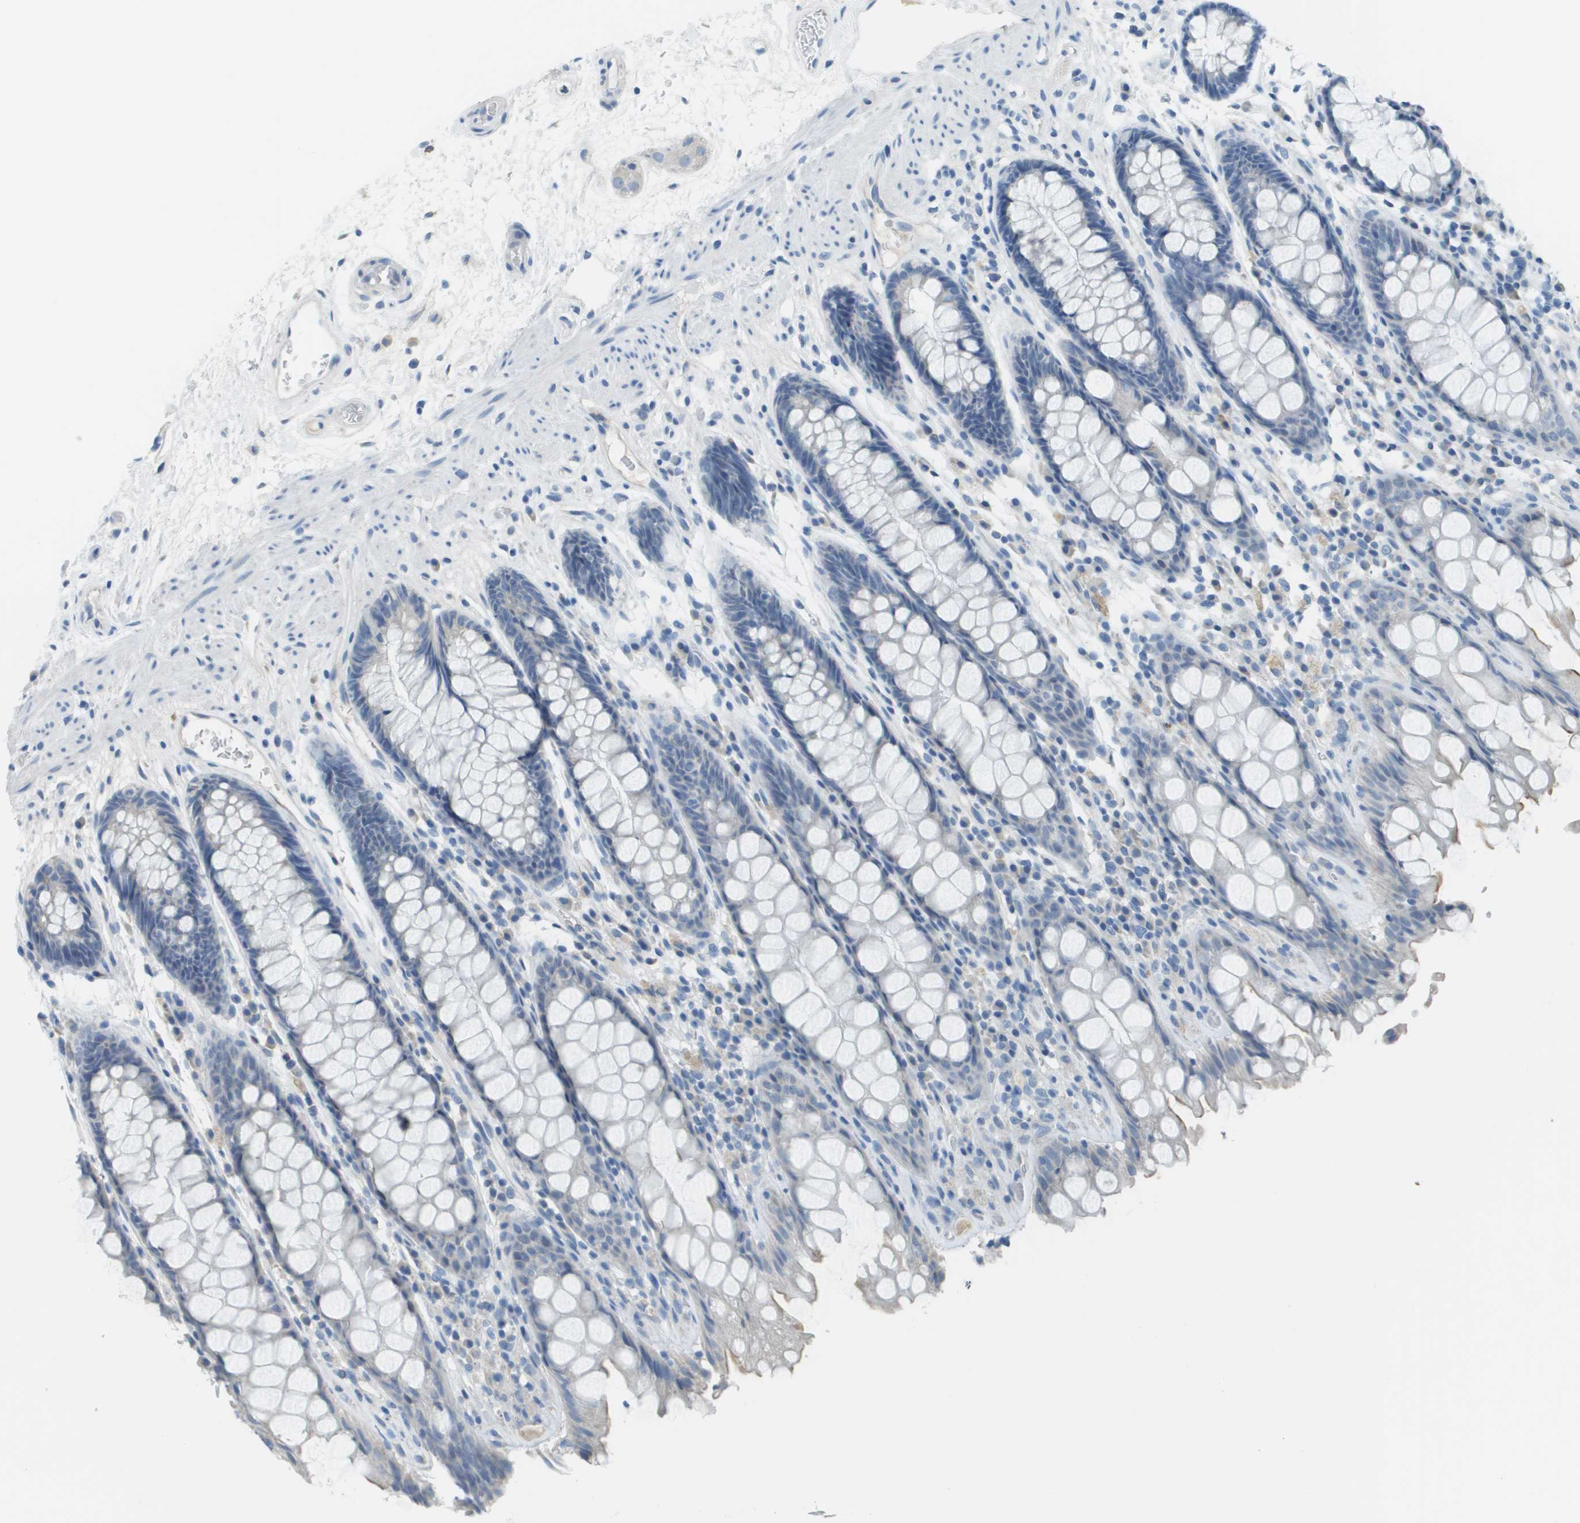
{"staining": {"intensity": "negative", "quantity": "none", "location": "none"}, "tissue": "rectum", "cell_type": "Glandular cells", "image_type": "normal", "snomed": [{"axis": "morphology", "description": "Normal tissue, NOS"}, {"axis": "topography", "description": "Rectum"}], "caption": "High magnification brightfield microscopy of unremarkable rectum stained with DAB (brown) and counterstained with hematoxylin (blue): glandular cells show no significant staining. Nuclei are stained in blue.", "gene": "PTGDR2", "patient": {"sex": "male", "age": 64}}